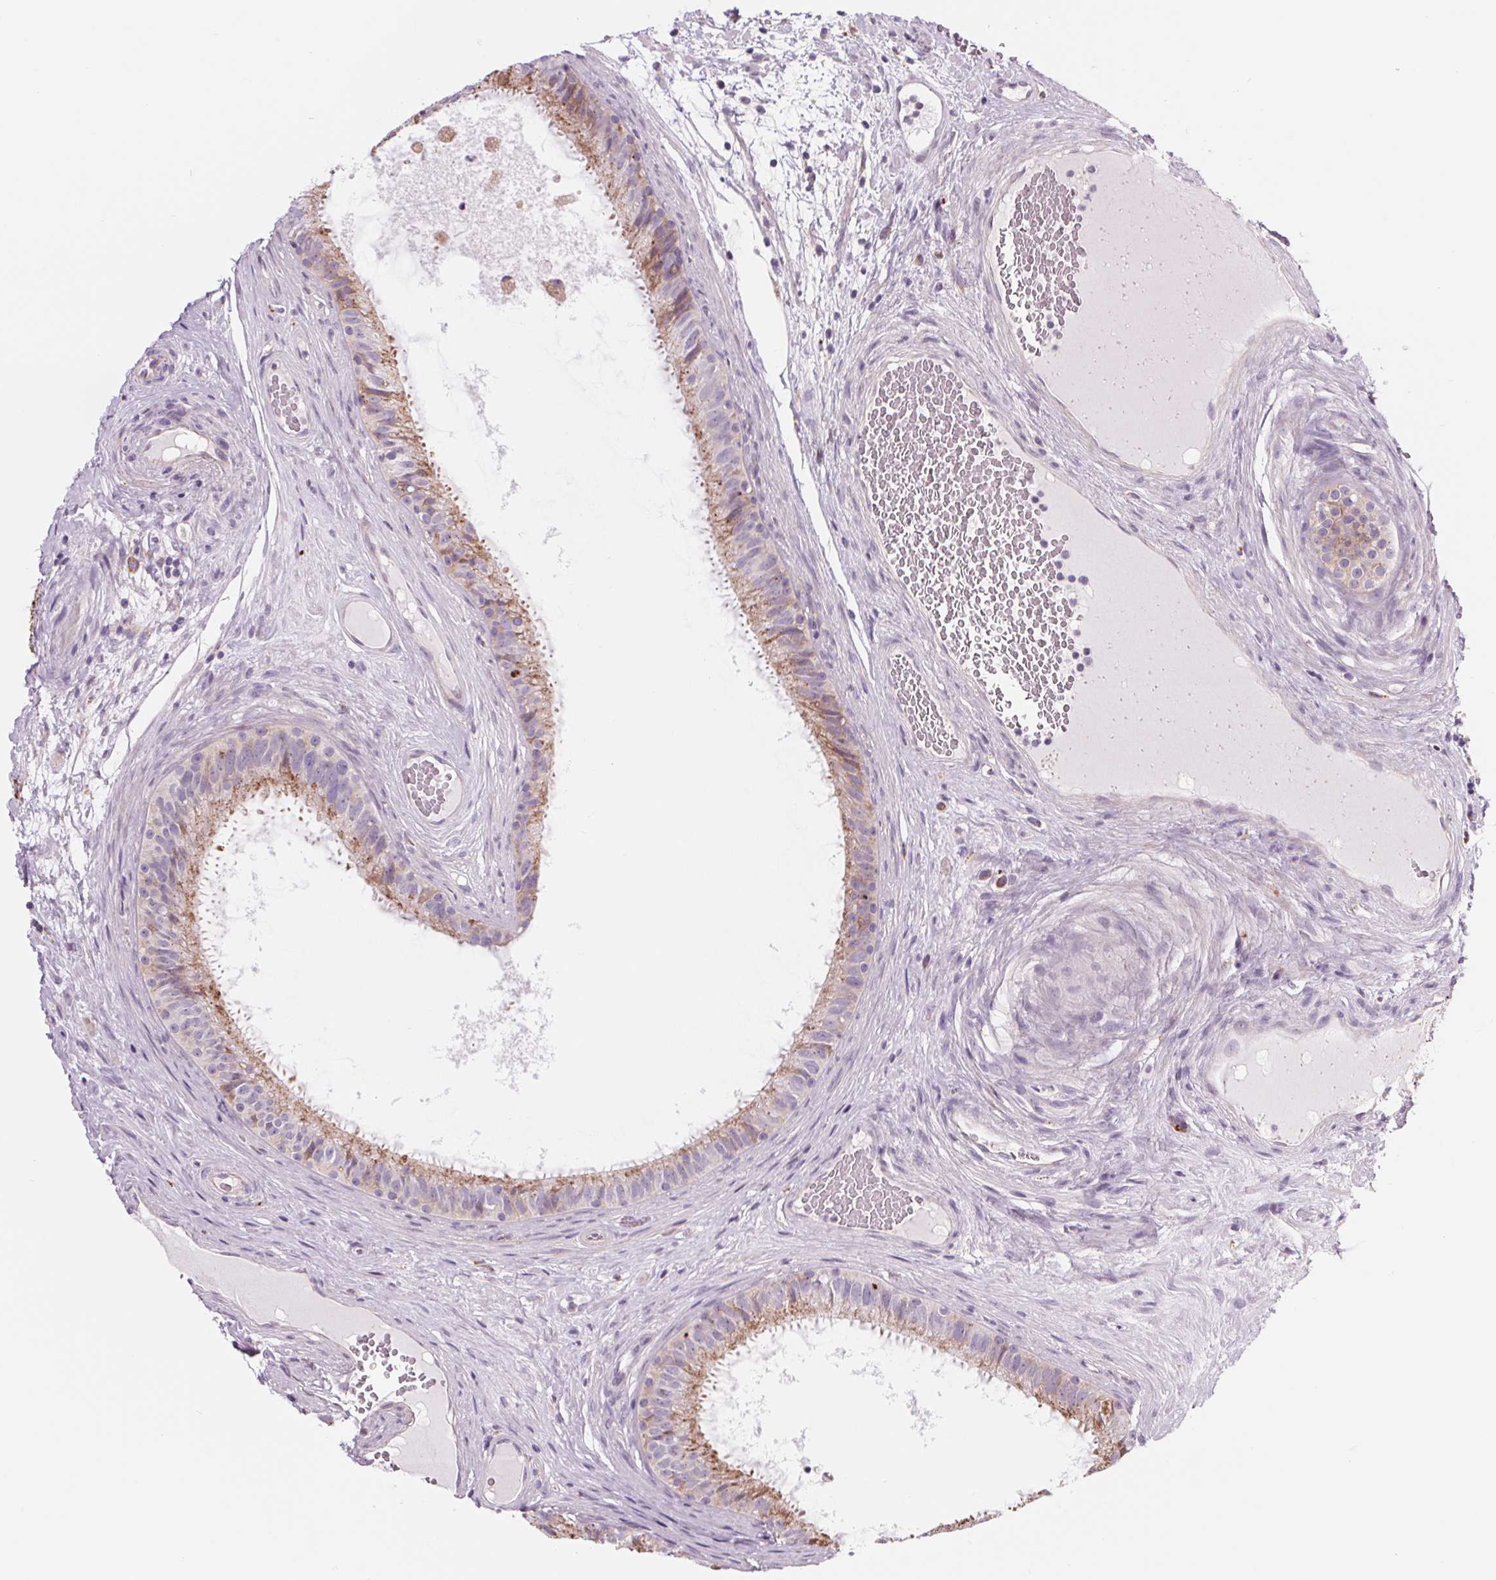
{"staining": {"intensity": "moderate", "quantity": "25%-75%", "location": "cytoplasmic/membranous"}, "tissue": "epididymis", "cell_type": "Glandular cells", "image_type": "normal", "snomed": [{"axis": "morphology", "description": "Normal tissue, NOS"}, {"axis": "topography", "description": "Epididymis"}], "caption": "Moderate cytoplasmic/membranous positivity for a protein is present in approximately 25%-75% of glandular cells of unremarkable epididymis using immunohistochemistry.", "gene": "SAMD5", "patient": {"sex": "male", "age": 59}}